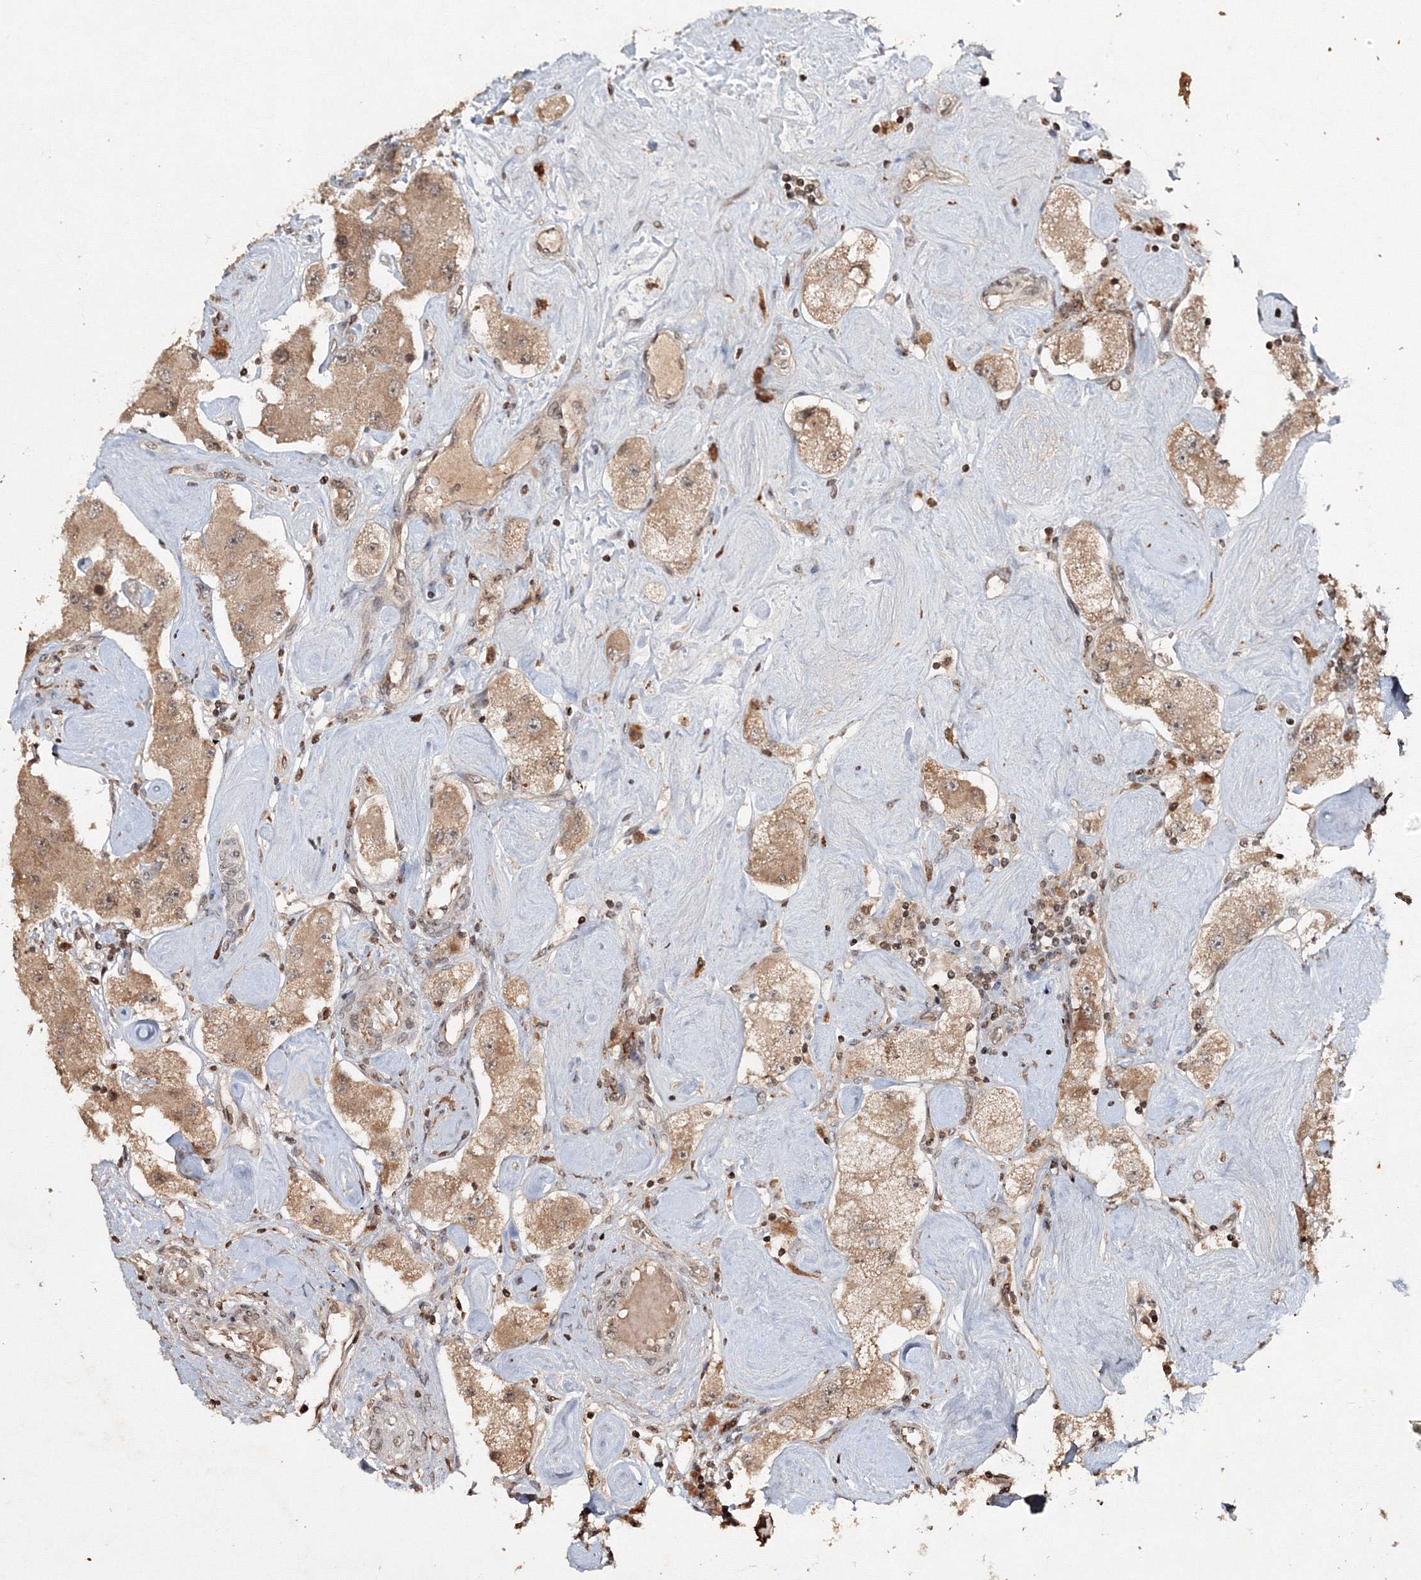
{"staining": {"intensity": "moderate", "quantity": ">75%", "location": "cytoplasmic/membranous"}, "tissue": "carcinoid", "cell_type": "Tumor cells", "image_type": "cancer", "snomed": [{"axis": "morphology", "description": "Carcinoid, malignant, NOS"}, {"axis": "topography", "description": "Pancreas"}], "caption": "Immunohistochemistry (IHC) (DAB) staining of human carcinoid (malignant) reveals moderate cytoplasmic/membranous protein expression in approximately >75% of tumor cells.", "gene": "PEX13", "patient": {"sex": "male", "age": 41}}